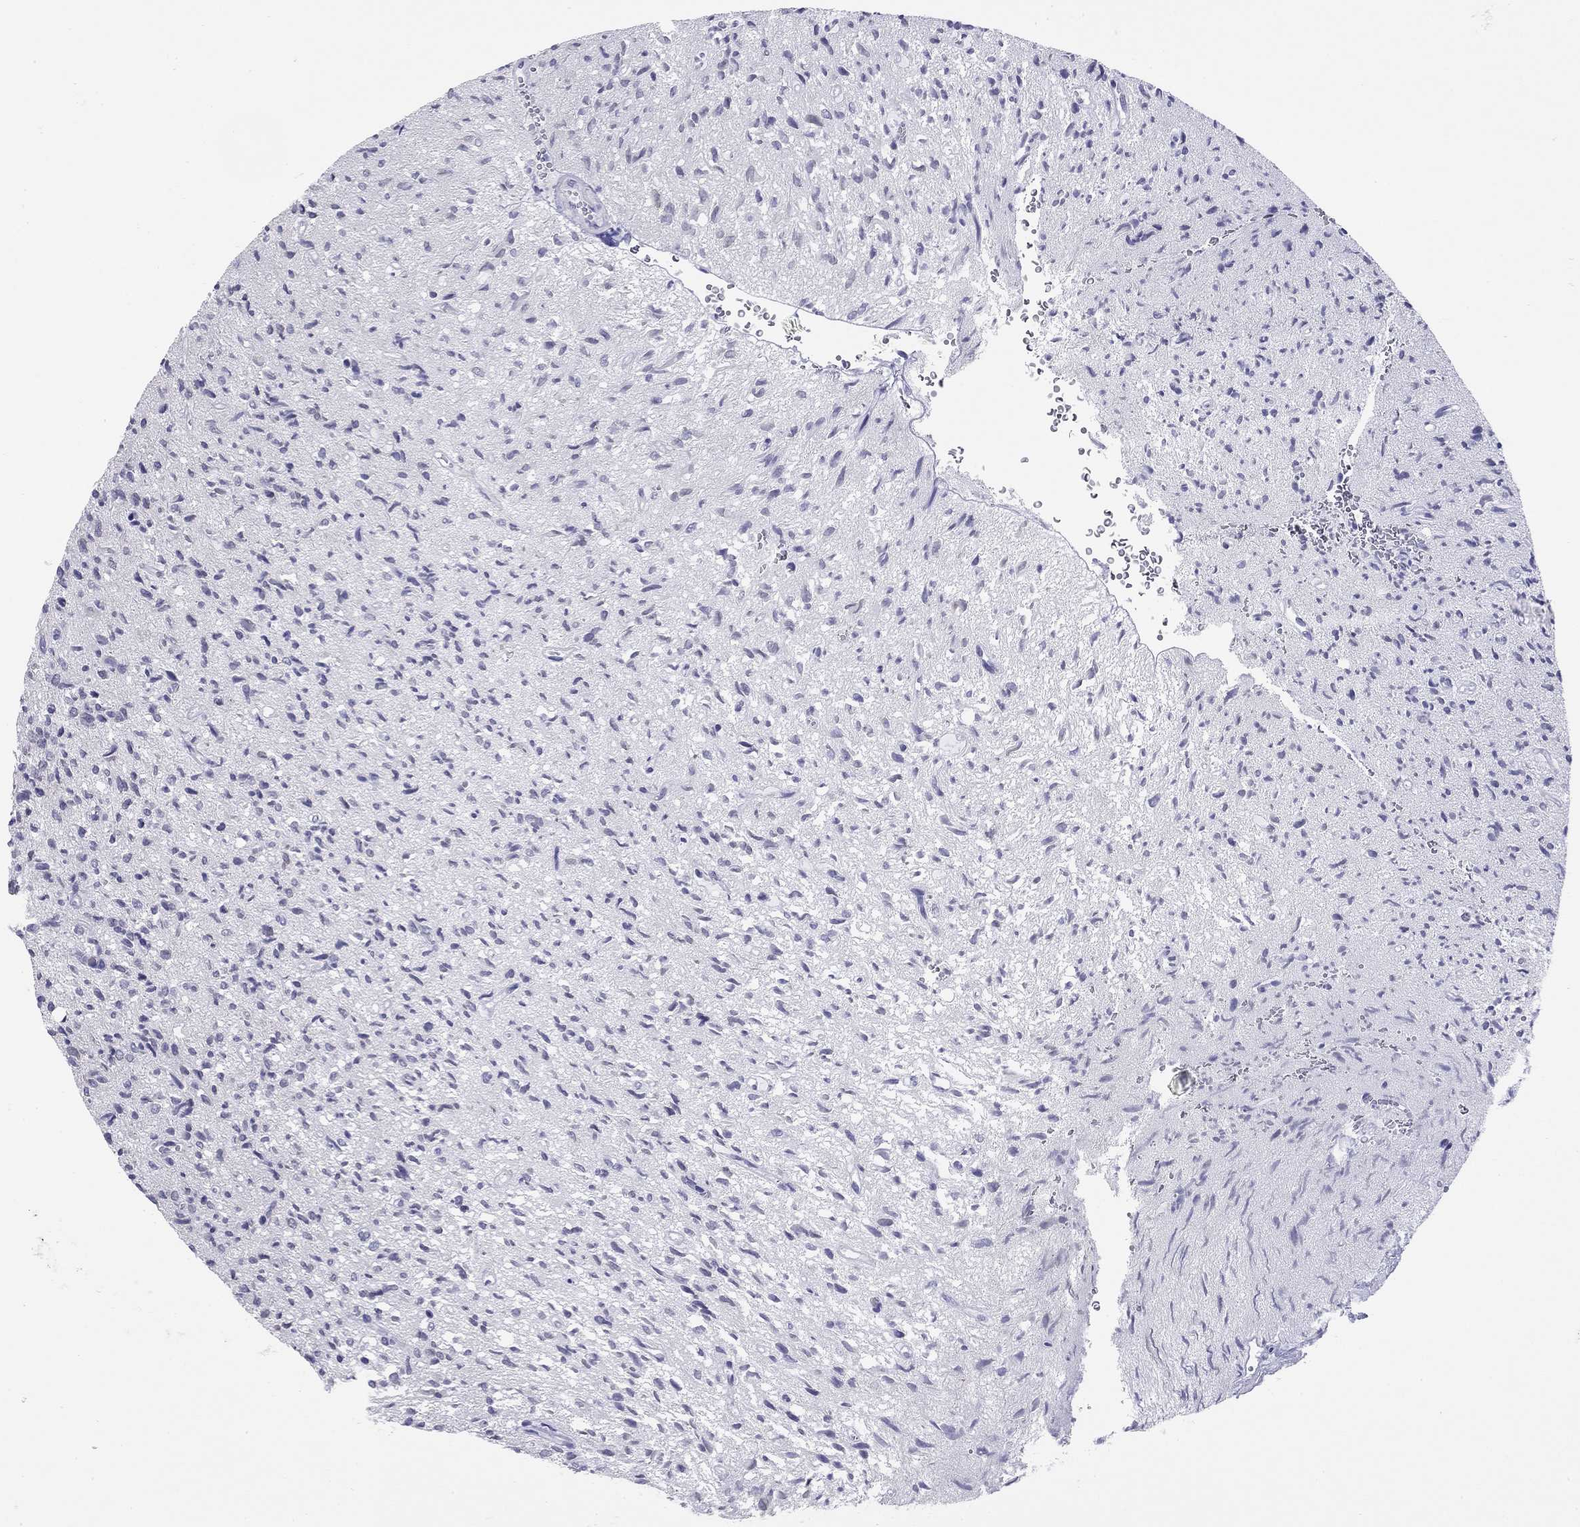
{"staining": {"intensity": "negative", "quantity": "none", "location": "none"}, "tissue": "glioma", "cell_type": "Tumor cells", "image_type": "cancer", "snomed": [{"axis": "morphology", "description": "Glioma, malignant, High grade"}, {"axis": "topography", "description": "Brain"}], "caption": "High power microscopy histopathology image of an IHC photomicrograph of glioma, revealing no significant expression in tumor cells.", "gene": "ARMC12", "patient": {"sex": "male", "age": 64}}